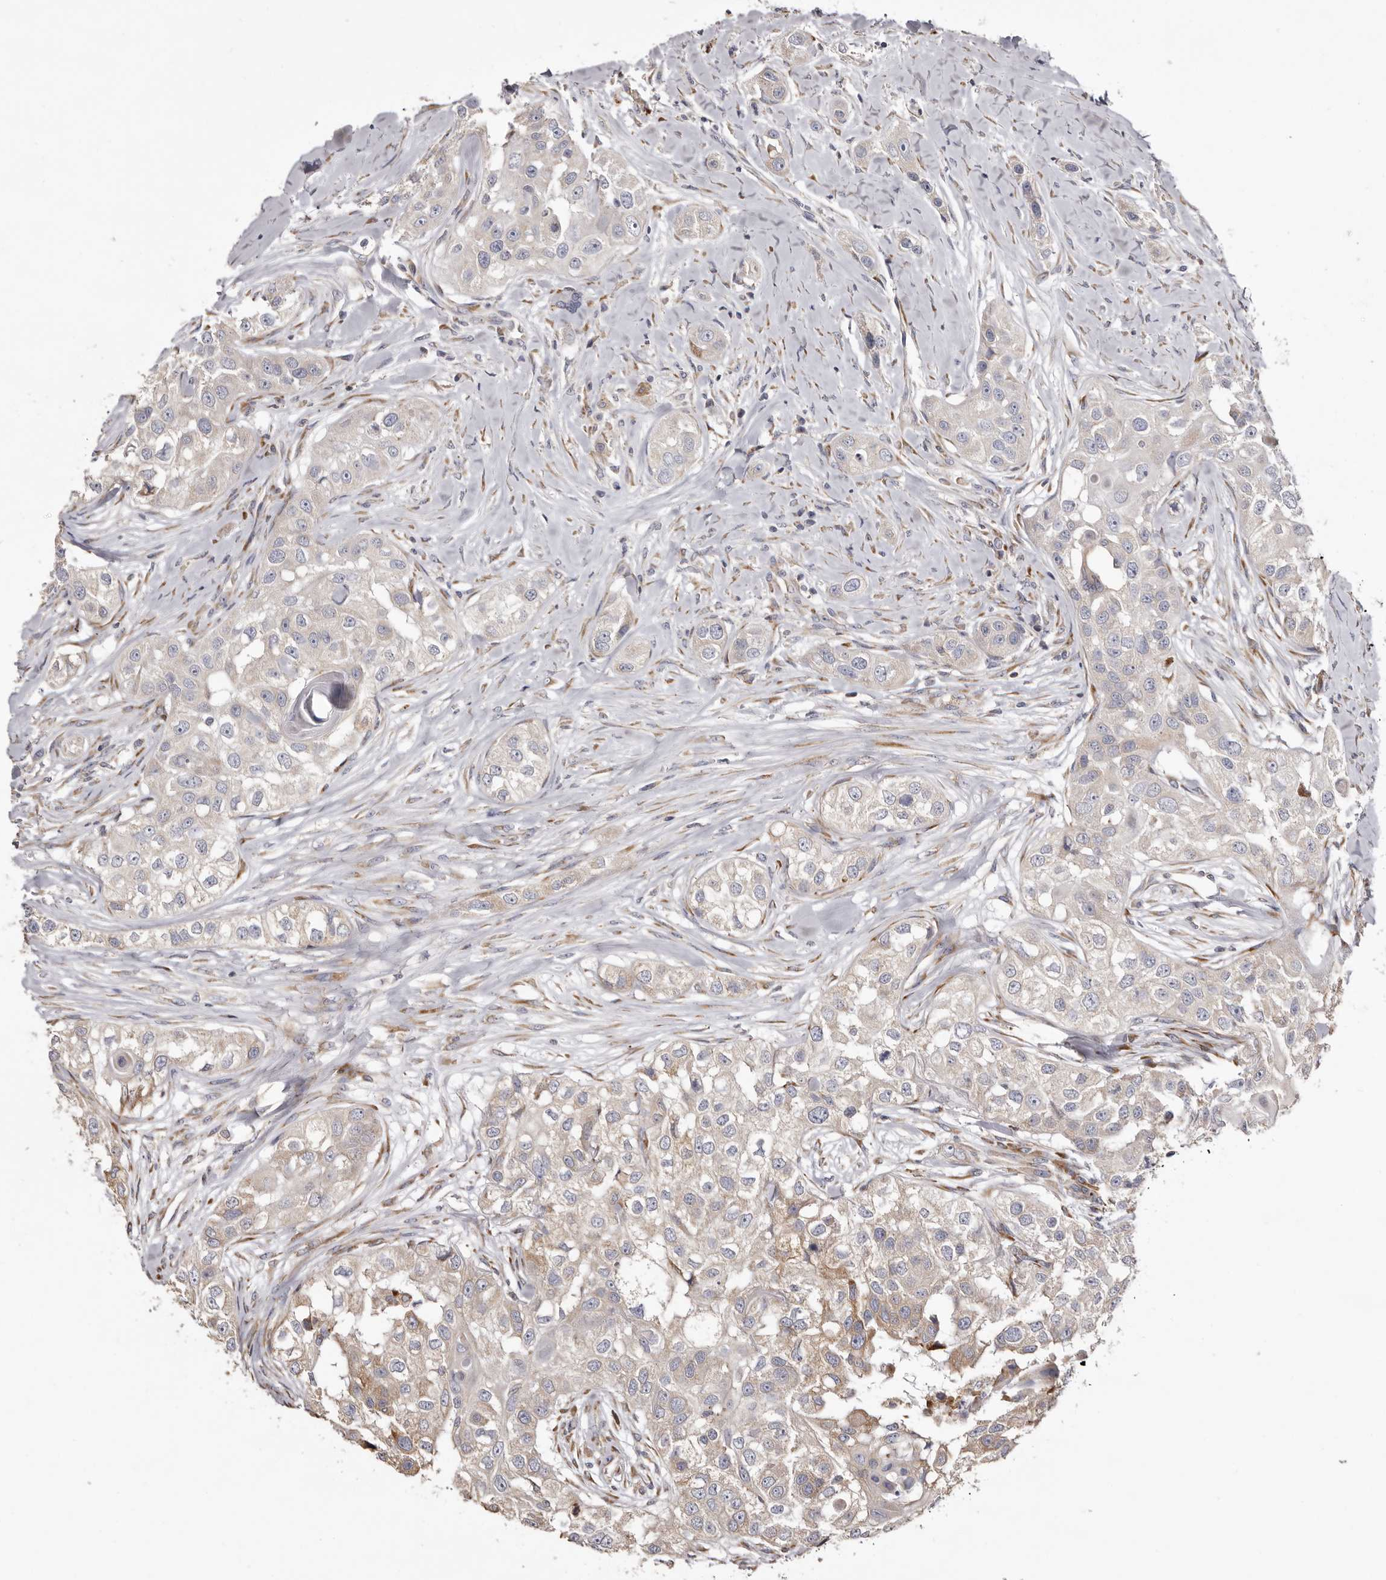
{"staining": {"intensity": "weak", "quantity": "<25%", "location": "cytoplasmic/membranous"}, "tissue": "head and neck cancer", "cell_type": "Tumor cells", "image_type": "cancer", "snomed": [{"axis": "morphology", "description": "Normal tissue, NOS"}, {"axis": "morphology", "description": "Squamous cell carcinoma, NOS"}, {"axis": "topography", "description": "Skeletal muscle"}, {"axis": "topography", "description": "Head-Neck"}], "caption": "Immunohistochemistry (IHC) image of neoplastic tissue: squamous cell carcinoma (head and neck) stained with DAB demonstrates no significant protein expression in tumor cells. (Brightfield microscopy of DAB (3,3'-diaminobenzidine) immunohistochemistry at high magnification).", "gene": "PIGX", "patient": {"sex": "male", "age": 51}}